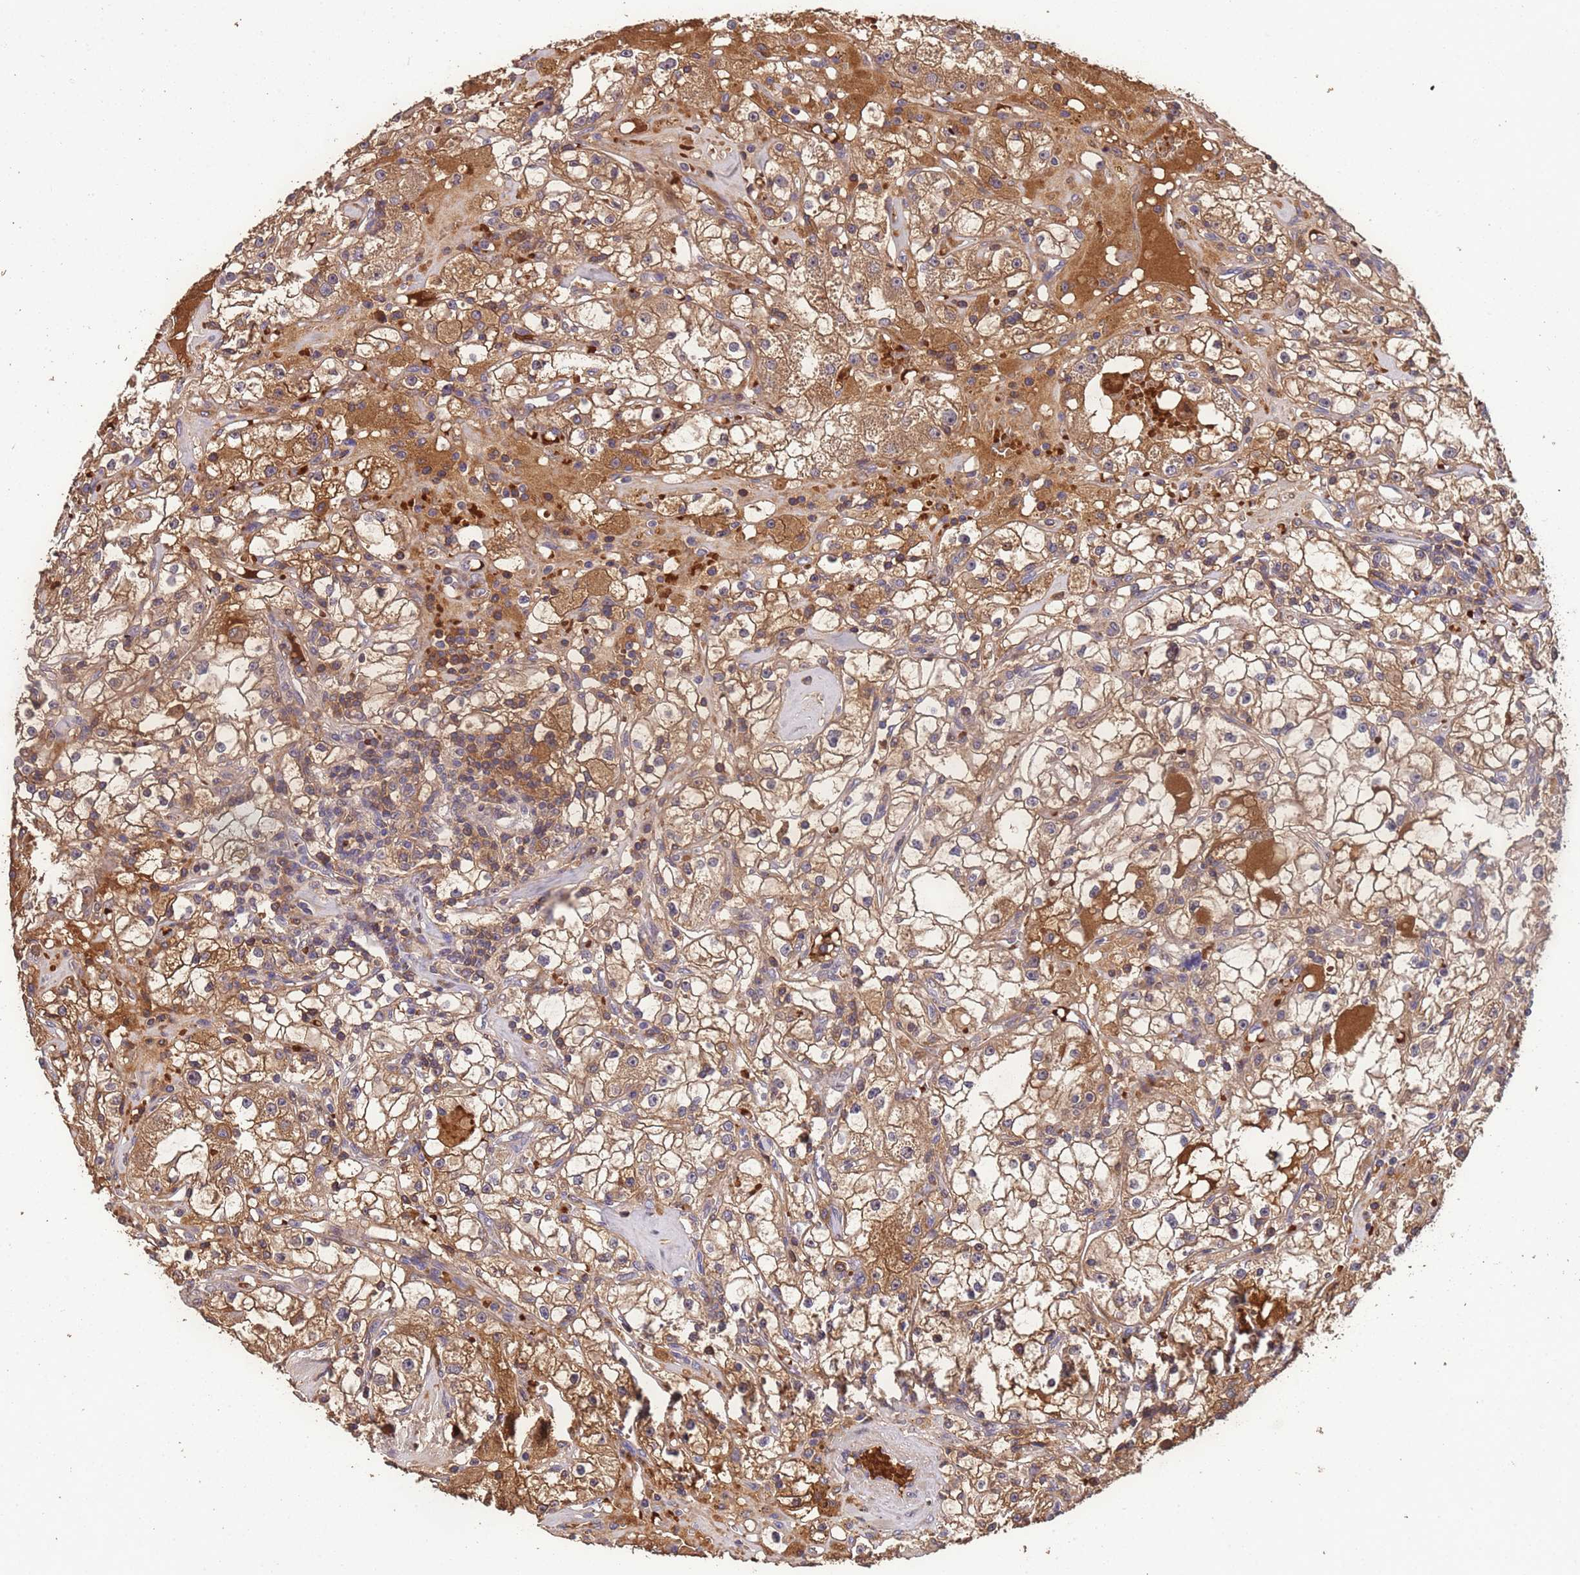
{"staining": {"intensity": "moderate", "quantity": ">75%", "location": "cytoplasmic/membranous"}, "tissue": "renal cancer", "cell_type": "Tumor cells", "image_type": "cancer", "snomed": [{"axis": "morphology", "description": "Adenocarcinoma, NOS"}, {"axis": "topography", "description": "Kidney"}], "caption": "Tumor cells display medium levels of moderate cytoplasmic/membranous positivity in about >75% of cells in renal adenocarcinoma. (IHC, brightfield microscopy, high magnification).", "gene": "CCDC184", "patient": {"sex": "male", "age": 56}}